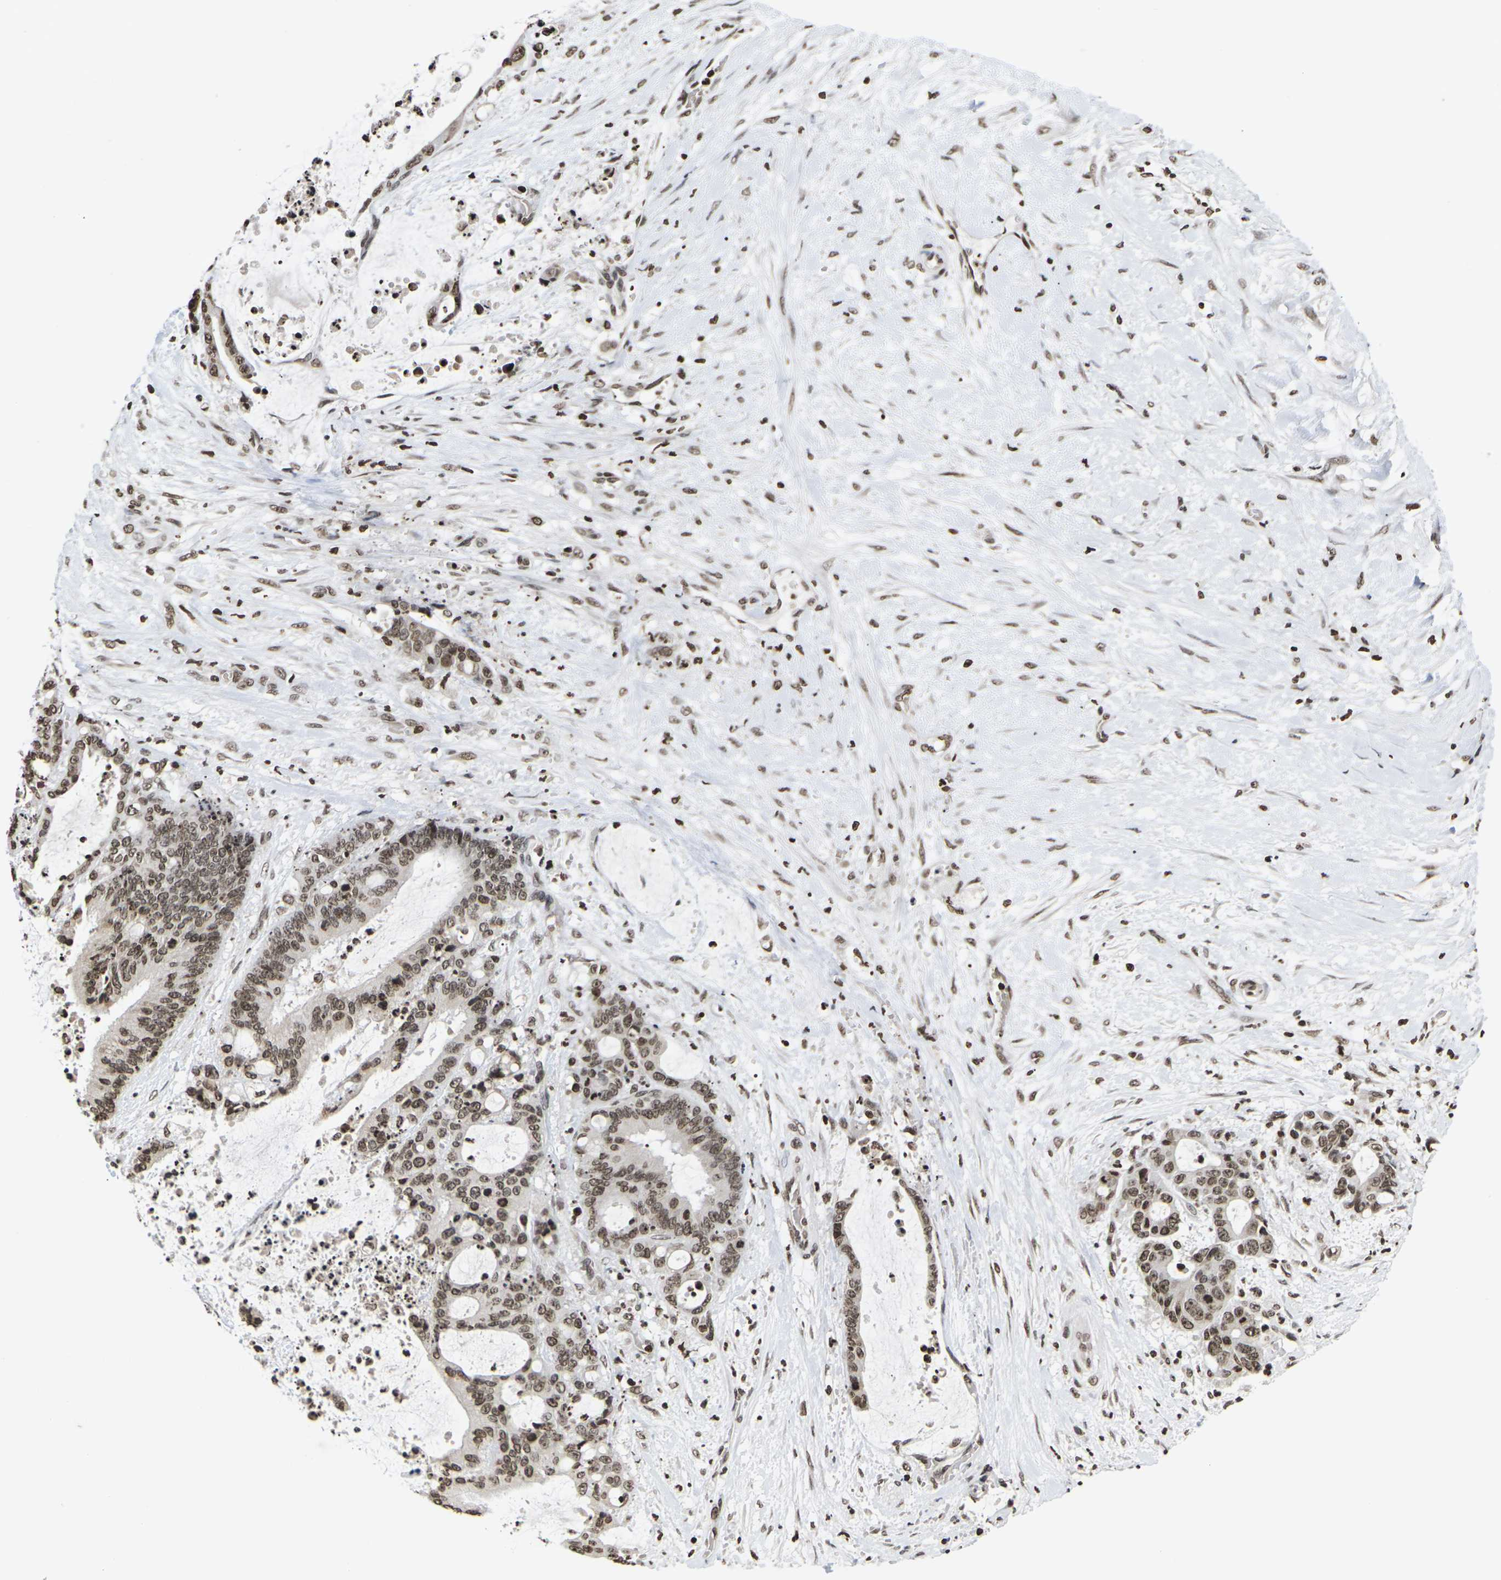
{"staining": {"intensity": "moderate", "quantity": ">75%", "location": "nuclear"}, "tissue": "liver cancer", "cell_type": "Tumor cells", "image_type": "cancer", "snomed": [{"axis": "morphology", "description": "Normal tissue, NOS"}, {"axis": "morphology", "description": "Cholangiocarcinoma"}, {"axis": "topography", "description": "Liver"}, {"axis": "topography", "description": "Peripheral nerve tissue"}], "caption": "About >75% of tumor cells in liver cancer demonstrate moderate nuclear protein staining as visualized by brown immunohistochemical staining.", "gene": "ETV5", "patient": {"sex": "female", "age": 73}}